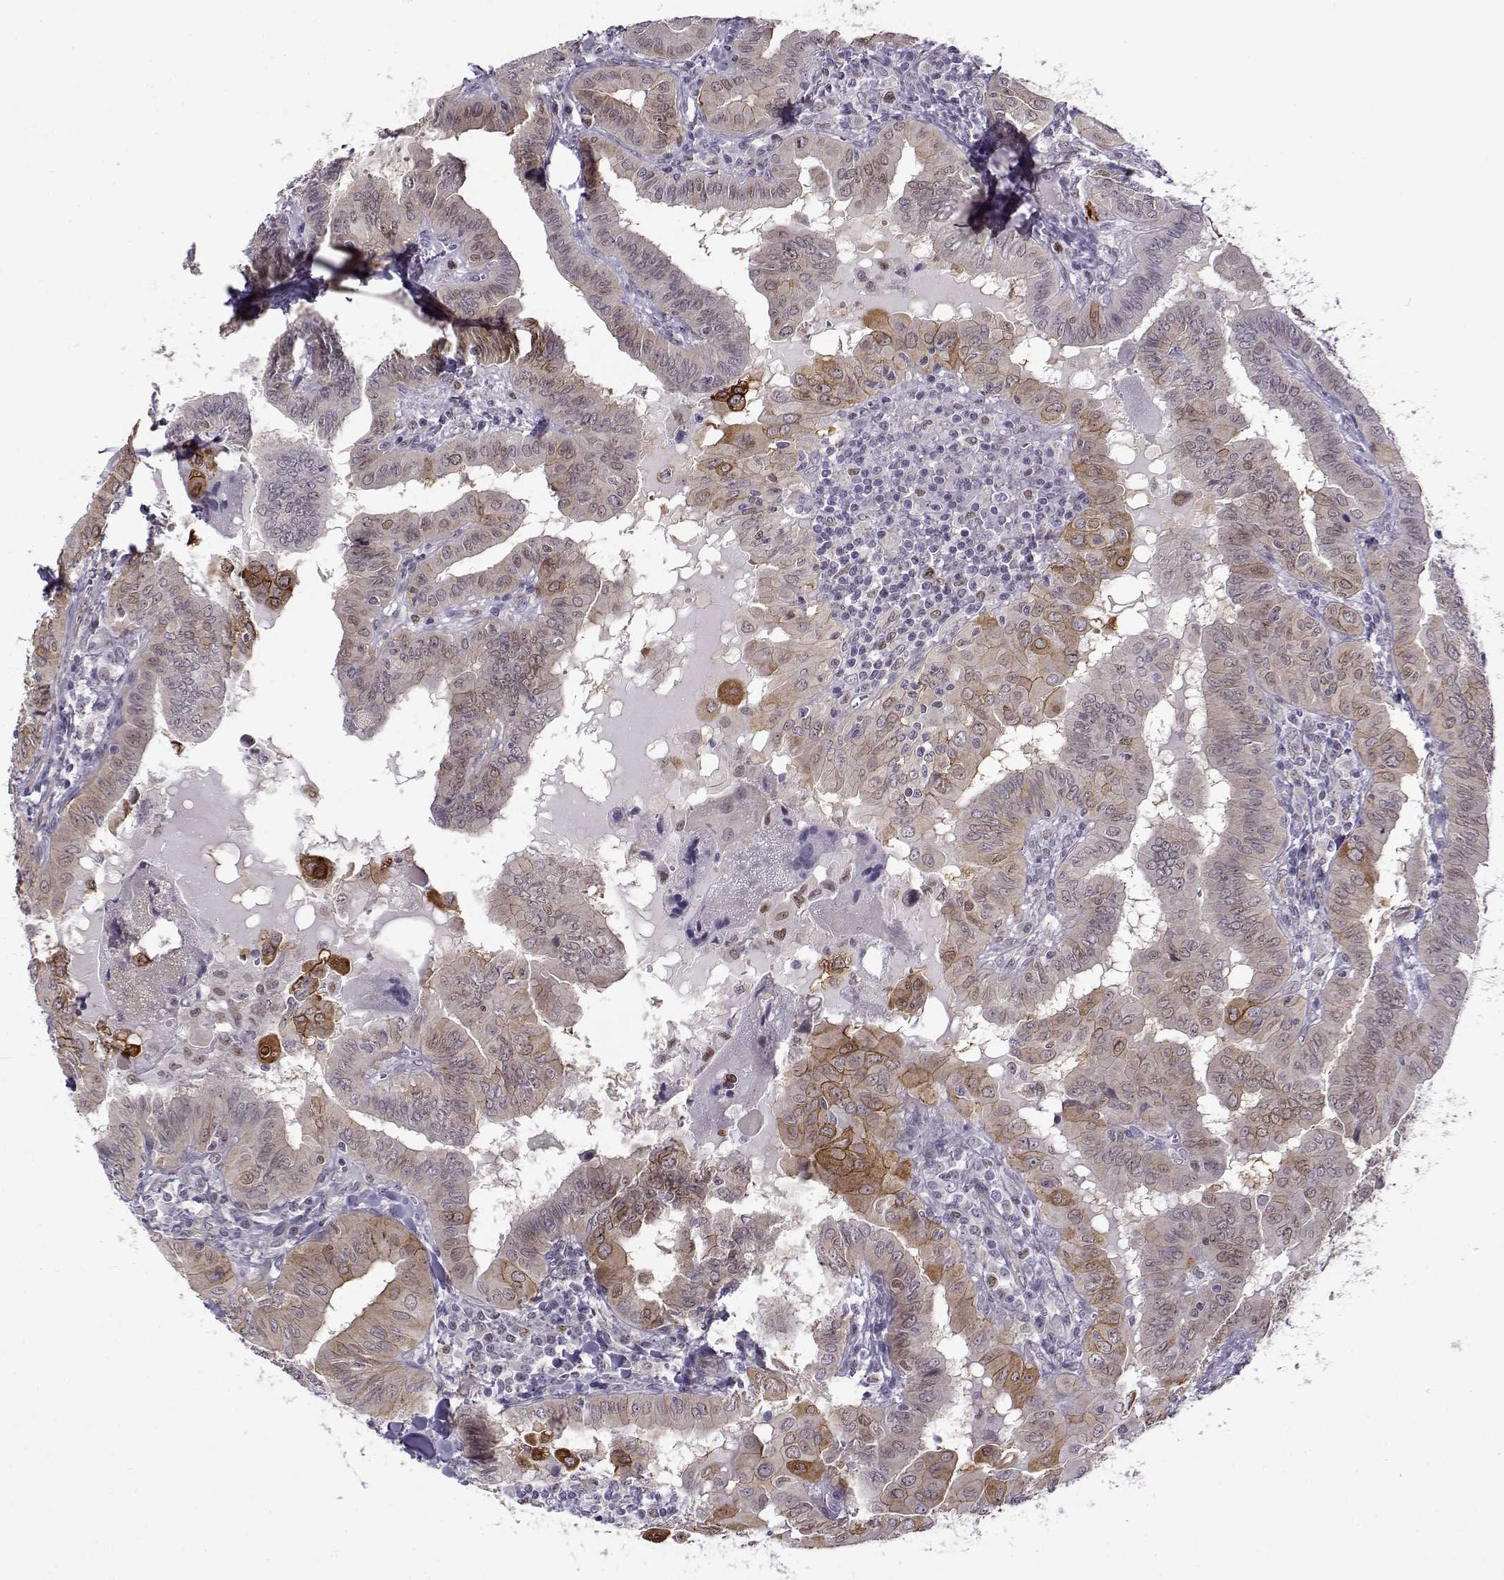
{"staining": {"intensity": "weak", "quantity": "25%-75%", "location": "cytoplasmic/membranous,nuclear"}, "tissue": "thyroid cancer", "cell_type": "Tumor cells", "image_type": "cancer", "snomed": [{"axis": "morphology", "description": "Papillary adenocarcinoma, NOS"}, {"axis": "topography", "description": "Thyroid gland"}], "caption": "Tumor cells show low levels of weak cytoplasmic/membranous and nuclear positivity in about 25%-75% of cells in thyroid papillary adenocarcinoma.", "gene": "BACH1", "patient": {"sex": "female", "age": 37}}